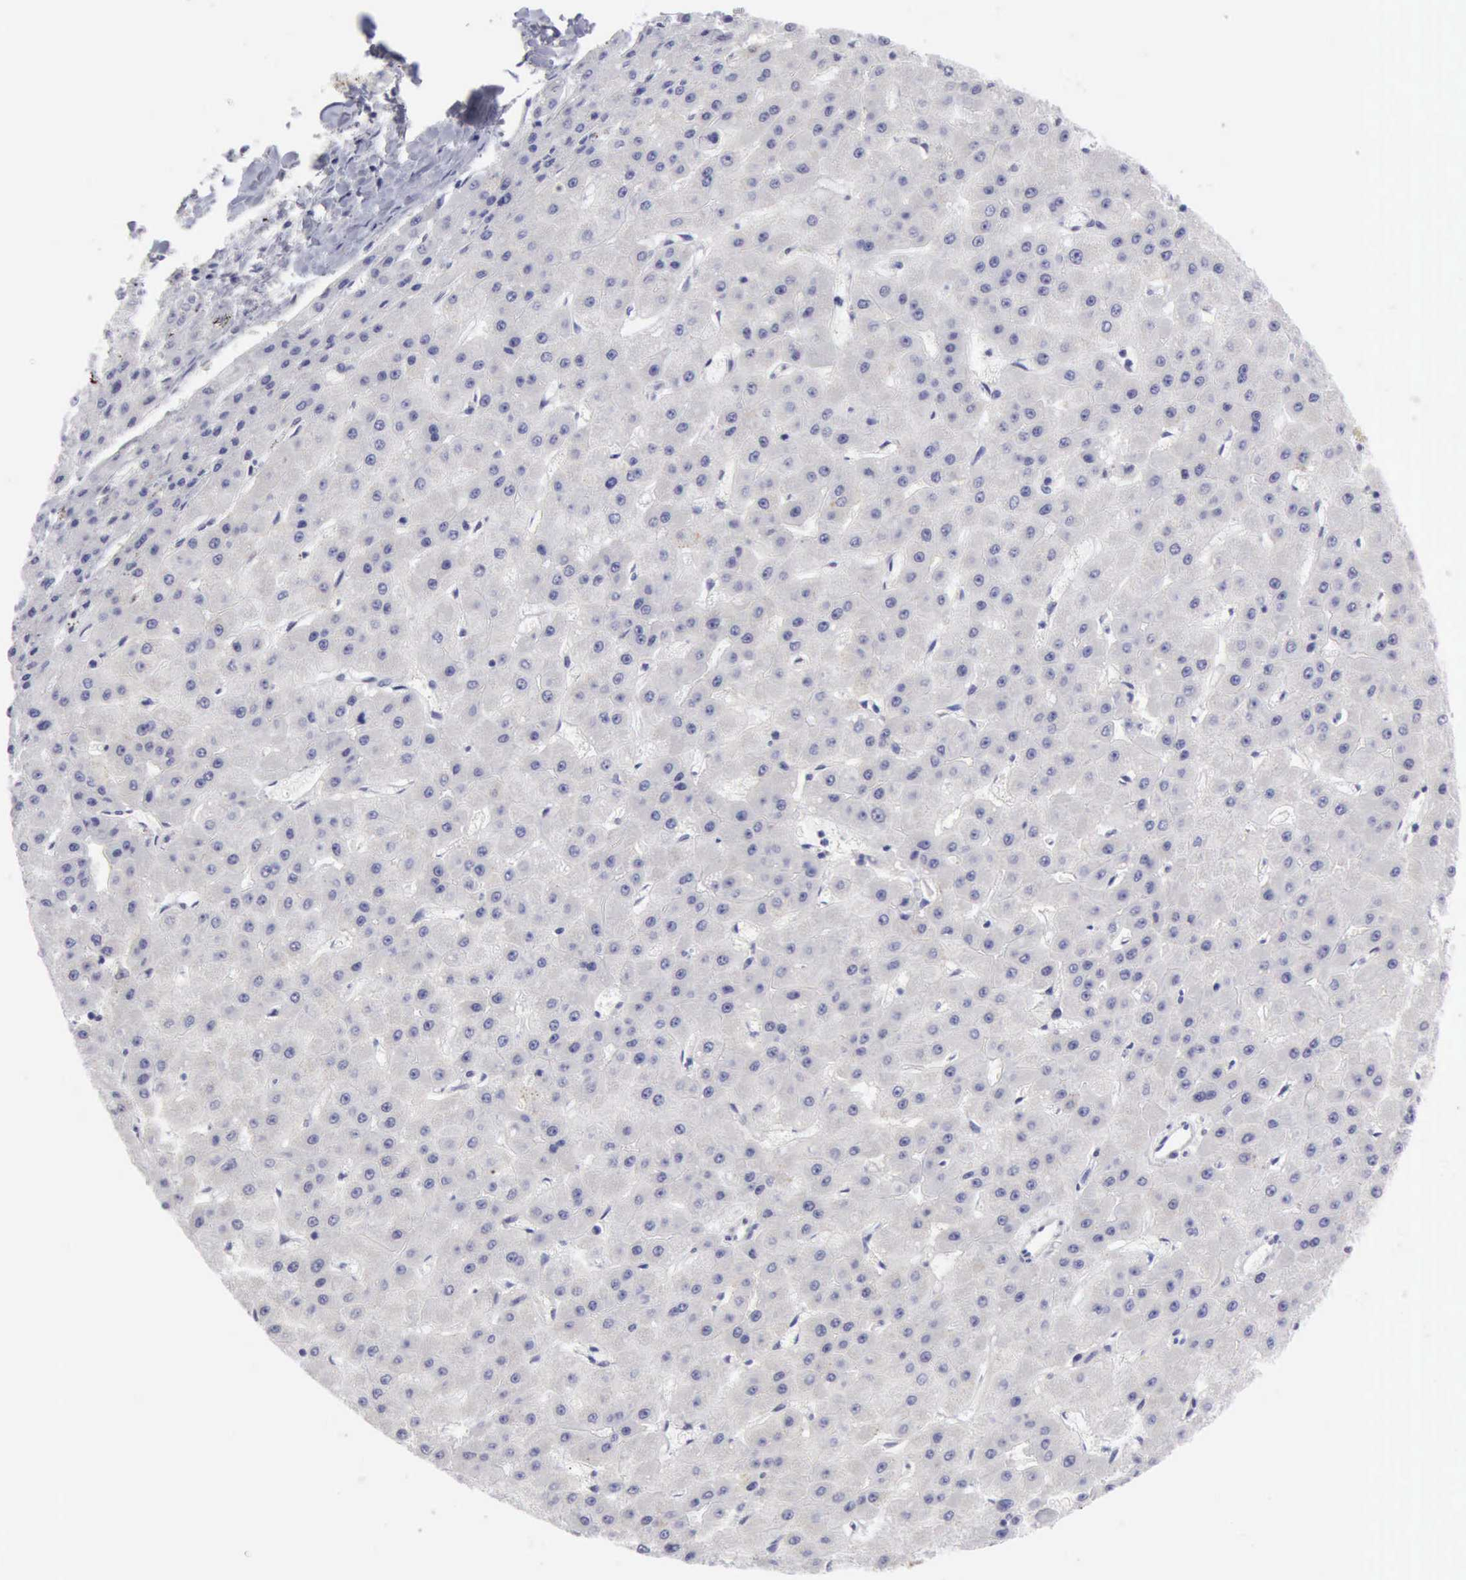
{"staining": {"intensity": "negative", "quantity": "none", "location": "none"}, "tissue": "liver cancer", "cell_type": "Tumor cells", "image_type": "cancer", "snomed": [{"axis": "morphology", "description": "Carcinoma, Hepatocellular, NOS"}, {"axis": "topography", "description": "Liver"}], "caption": "IHC of human liver hepatocellular carcinoma demonstrates no staining in tumor cells. Nuclei are stained in blue.", "gene": "TFRC", "patient": {"sex": "female", "age": 52}}